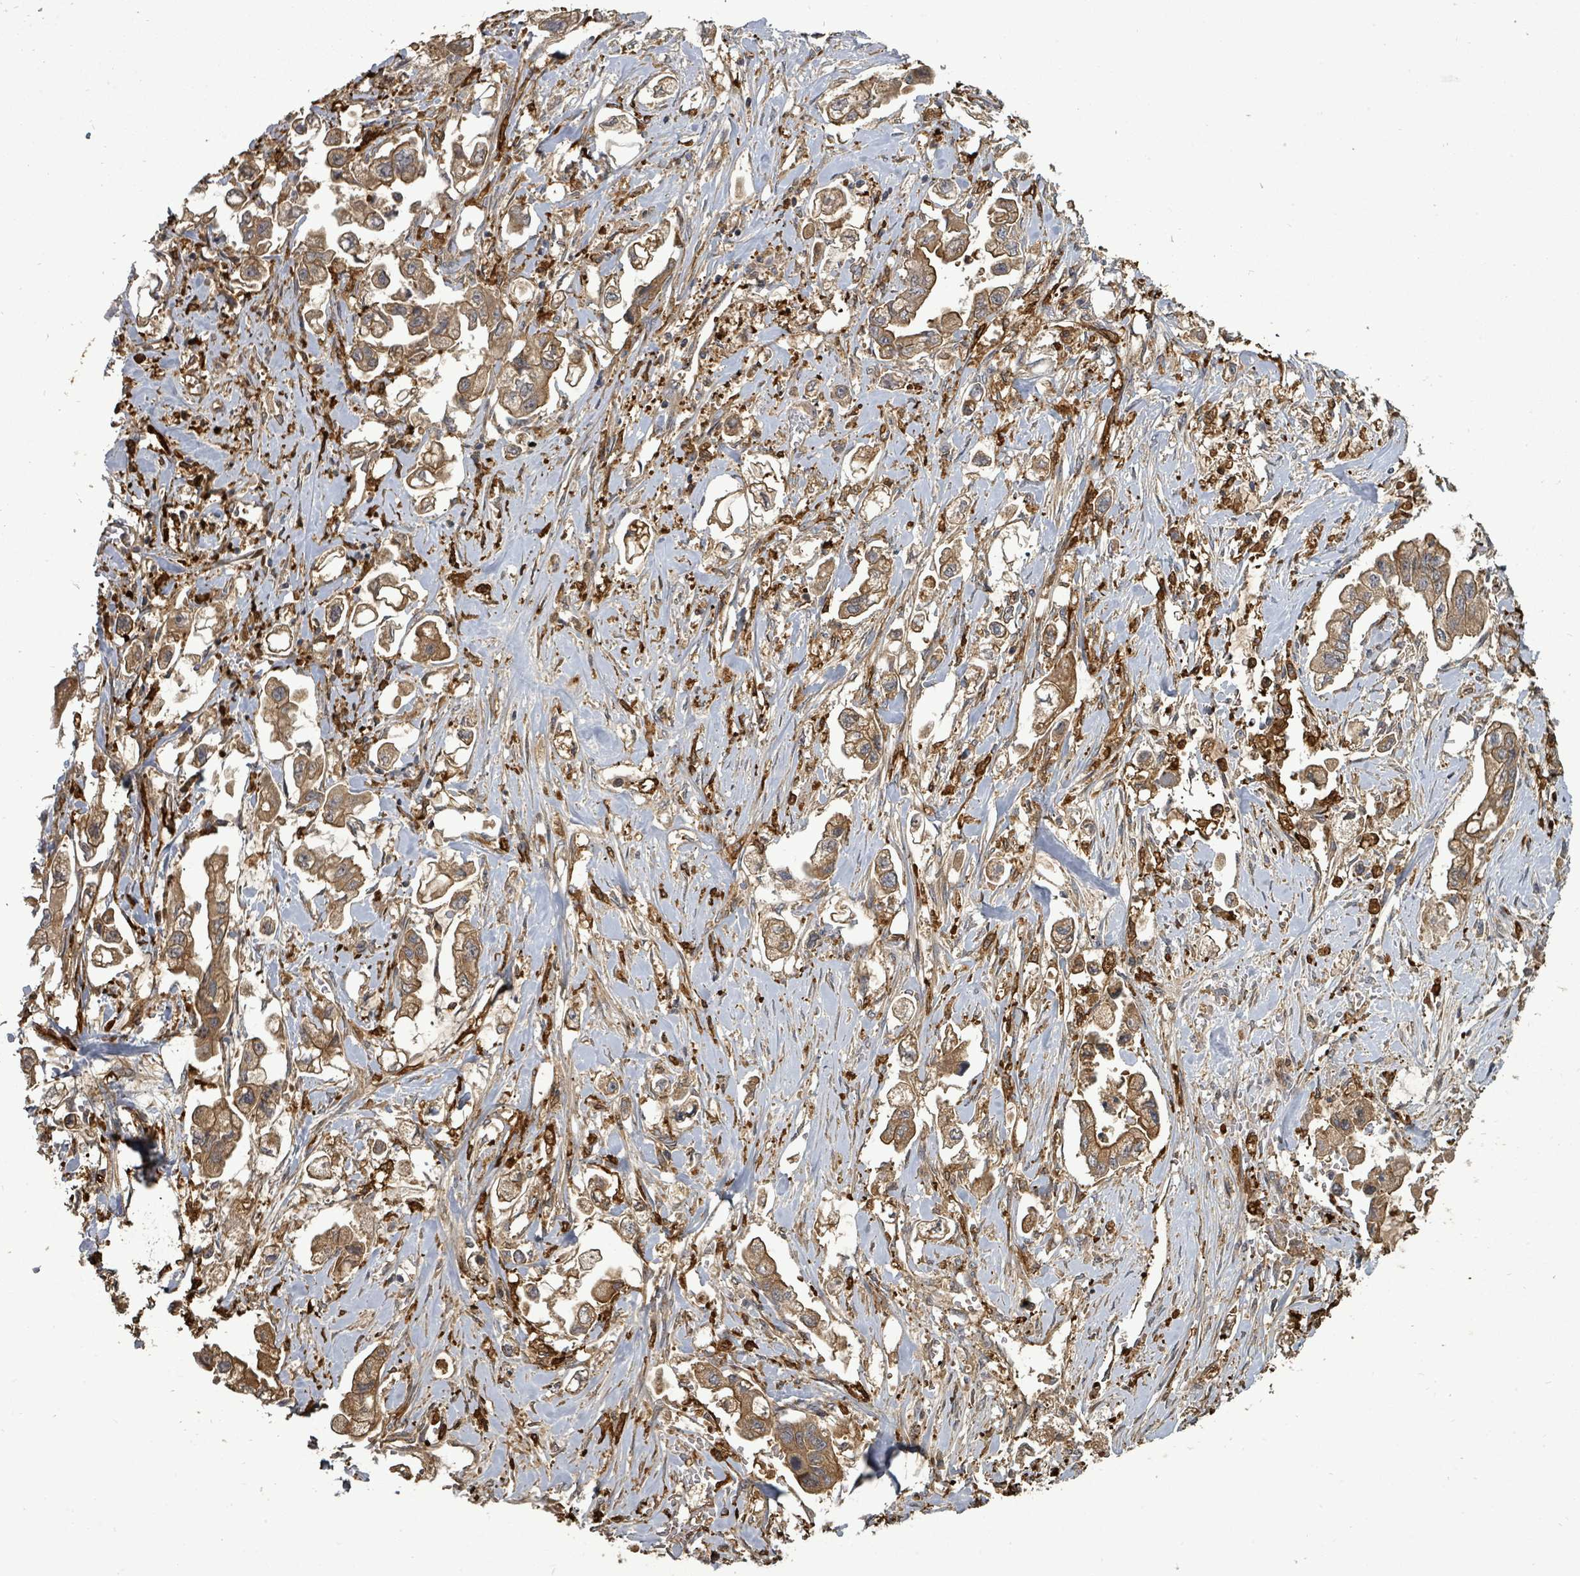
{"staining": {"intensity": "moderate", "quantity": ">75%", "location": "cytoplasmic/membranous"}, "tissue": "stomach cancer", "cell_type": "Tumor cells", "image_type": "cancer", "snomed": [{"axis": "morphology", "description": "Adenocarcinoma, NOS"}, {"axis": "topography", "description": "Stomach"}], "caption": "Stomach adenocarcinoma stained with a brown dye demonstrates moderate cytoplasmic/membranous positive expression in approximately >75% of tumor cells.", "gene": "EIF3C", "patient": {"sex": "male", "age": 62}}